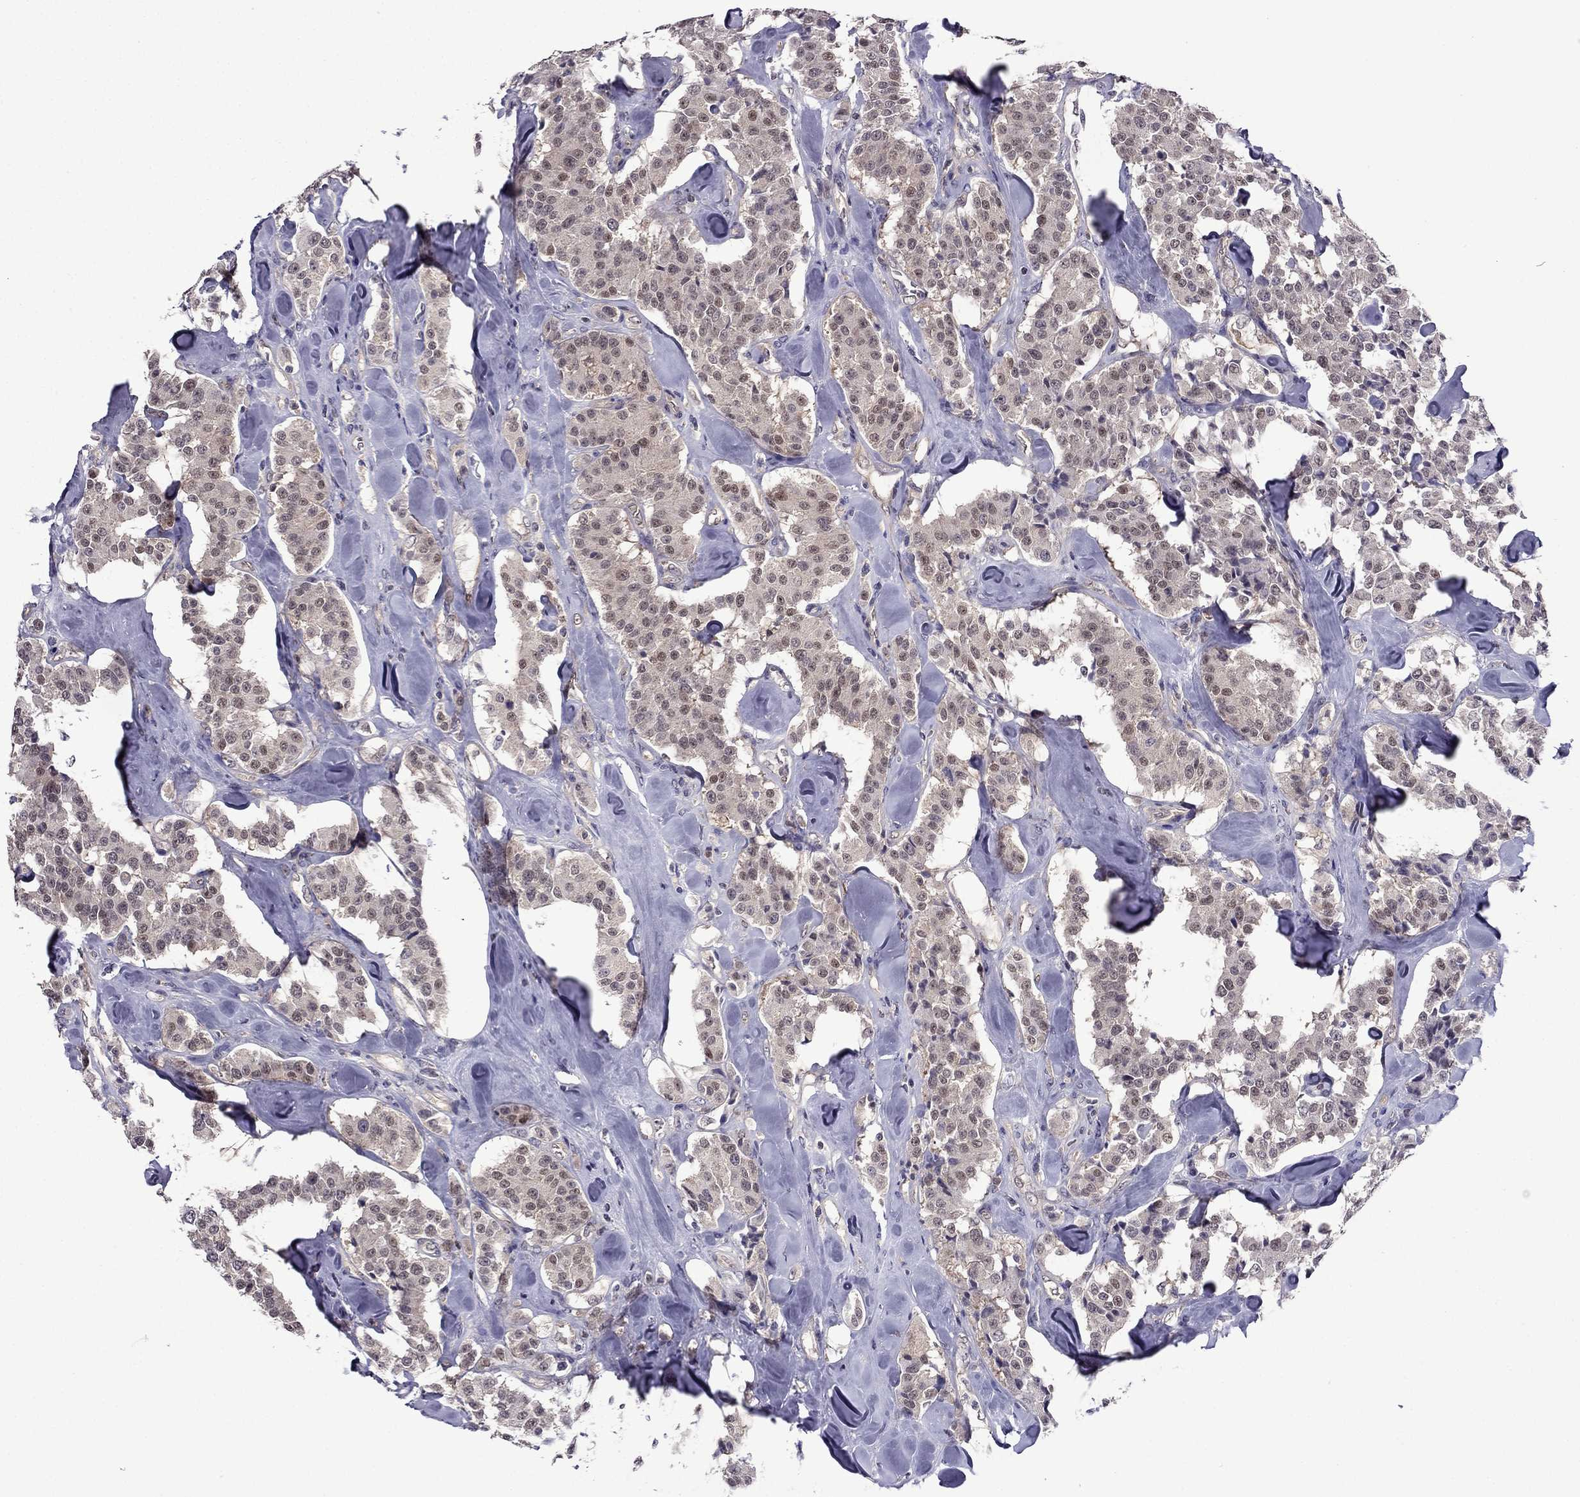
{"staining": {"intensity": "weak", "quantity": "25%-75%", "location": "nuclear"}, "tissue": "carcinoid", "cell_type": "Tumor cells", "image_type": "cancer", "snomed": [{"axis": "morphology", "description": "Carcinoid, malignant, NOS"}, {"axis": "topography", "description": "Pancreas"}], "caption": "Protein expression analysis of human carcinoid reveals weak nuclear expression in approximately 25%-75% of tumor cells. The protein of interest is stained brown, and the nuclei are stained in blue (DAB IHC with brightfield microscopy, high magnification).", "gene": "CDK5", "patient": {"sex": "male", "age": 41}}